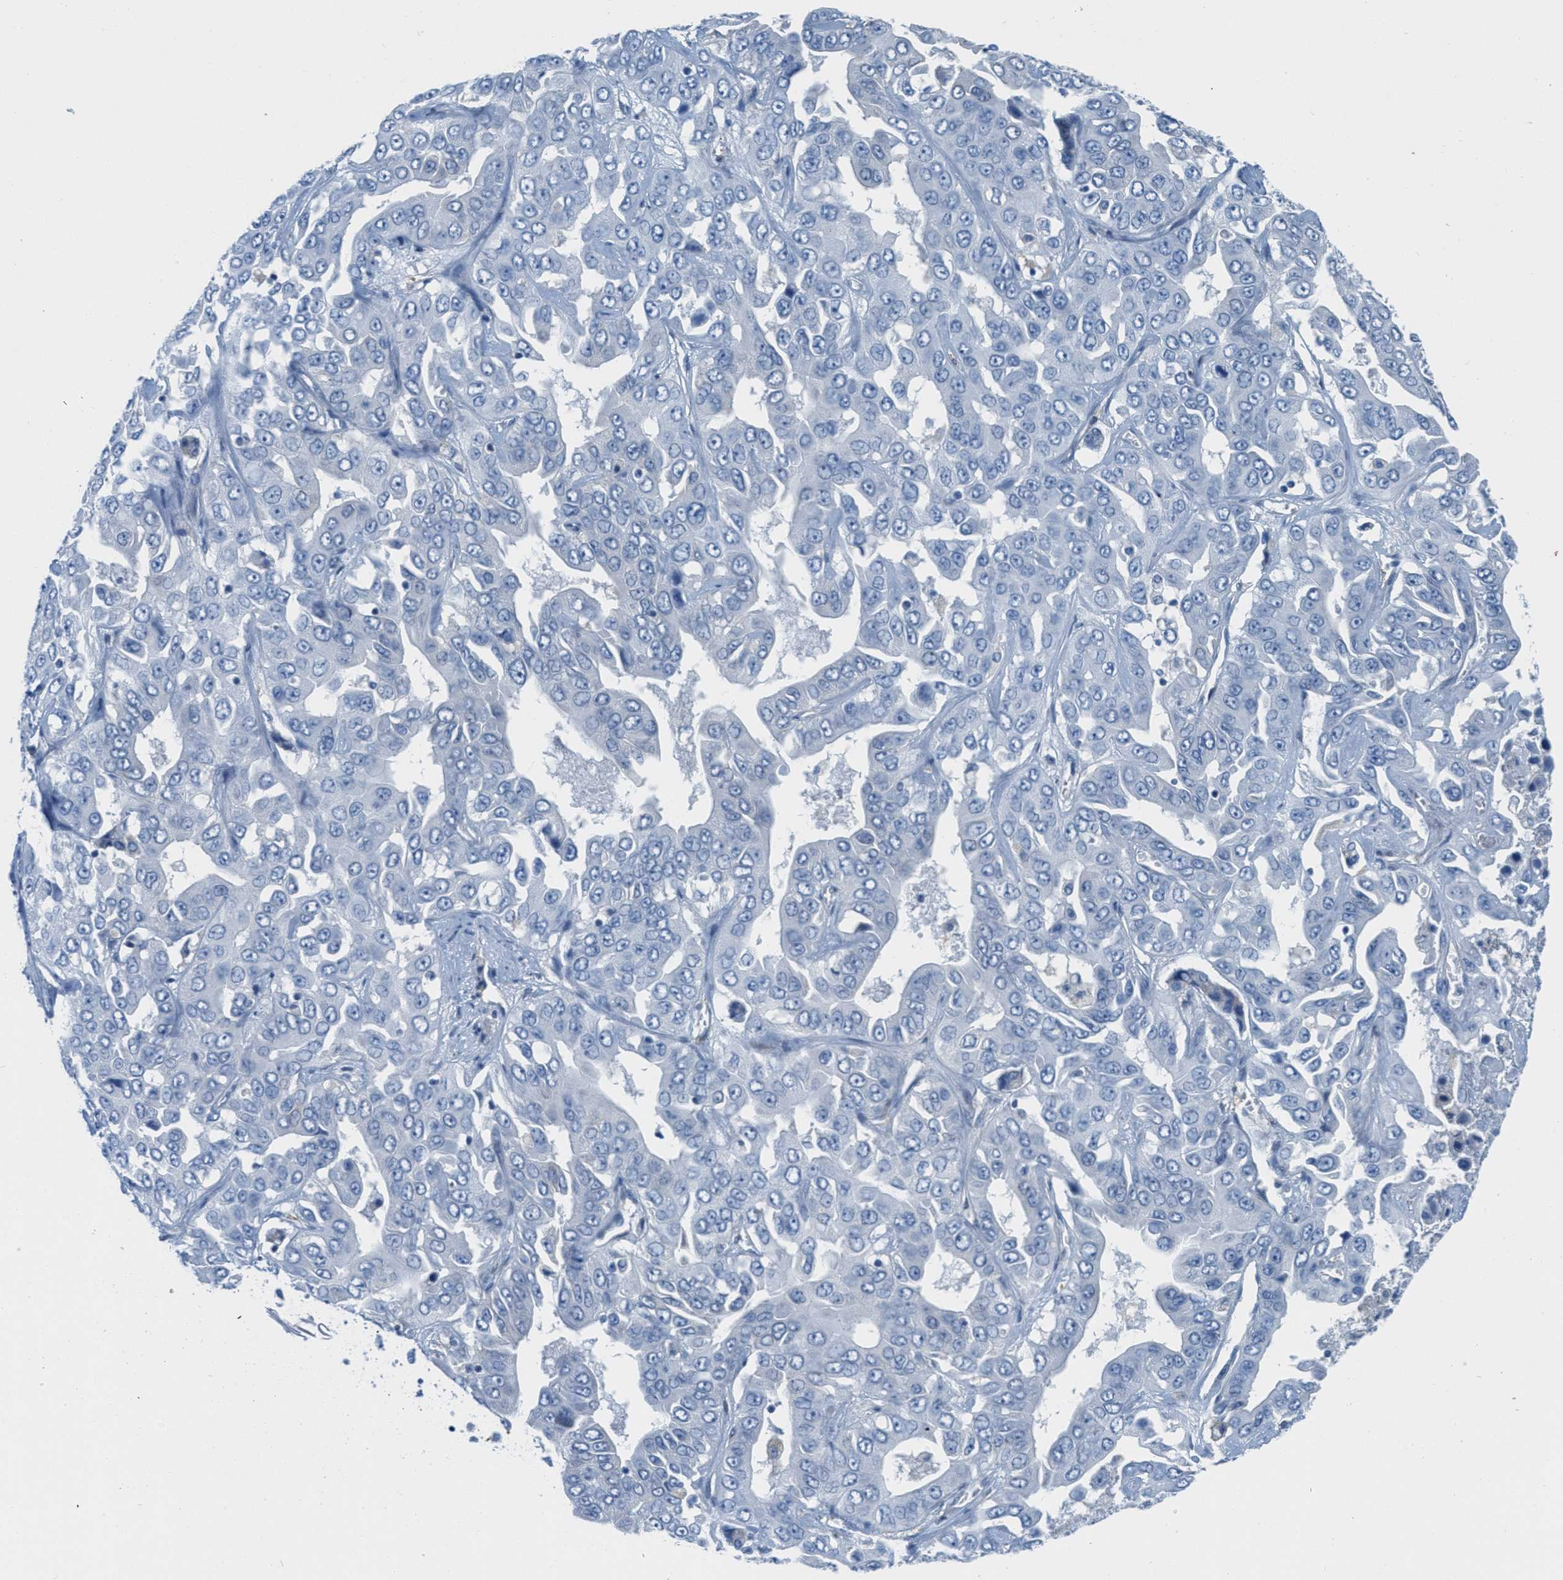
{"staining": {"intensity": "negative", "quantity": "none", "location": "none"}, "tissue": "liver cancer", "cell_type": "Tumor cells", "image_type": "cancer", "snomed": [{"axis": "morphology", "description": "Cholangiocarcinoma"}, {"axis": "topography", "description": "Liver"}], "caption": "This is an IHC histopathology image of liver cancer (cholangiocarcinoma). There is no staining in tumor cells.", "gene": "MAPRE2", "patient": {"sex": "female", "age": 52}}